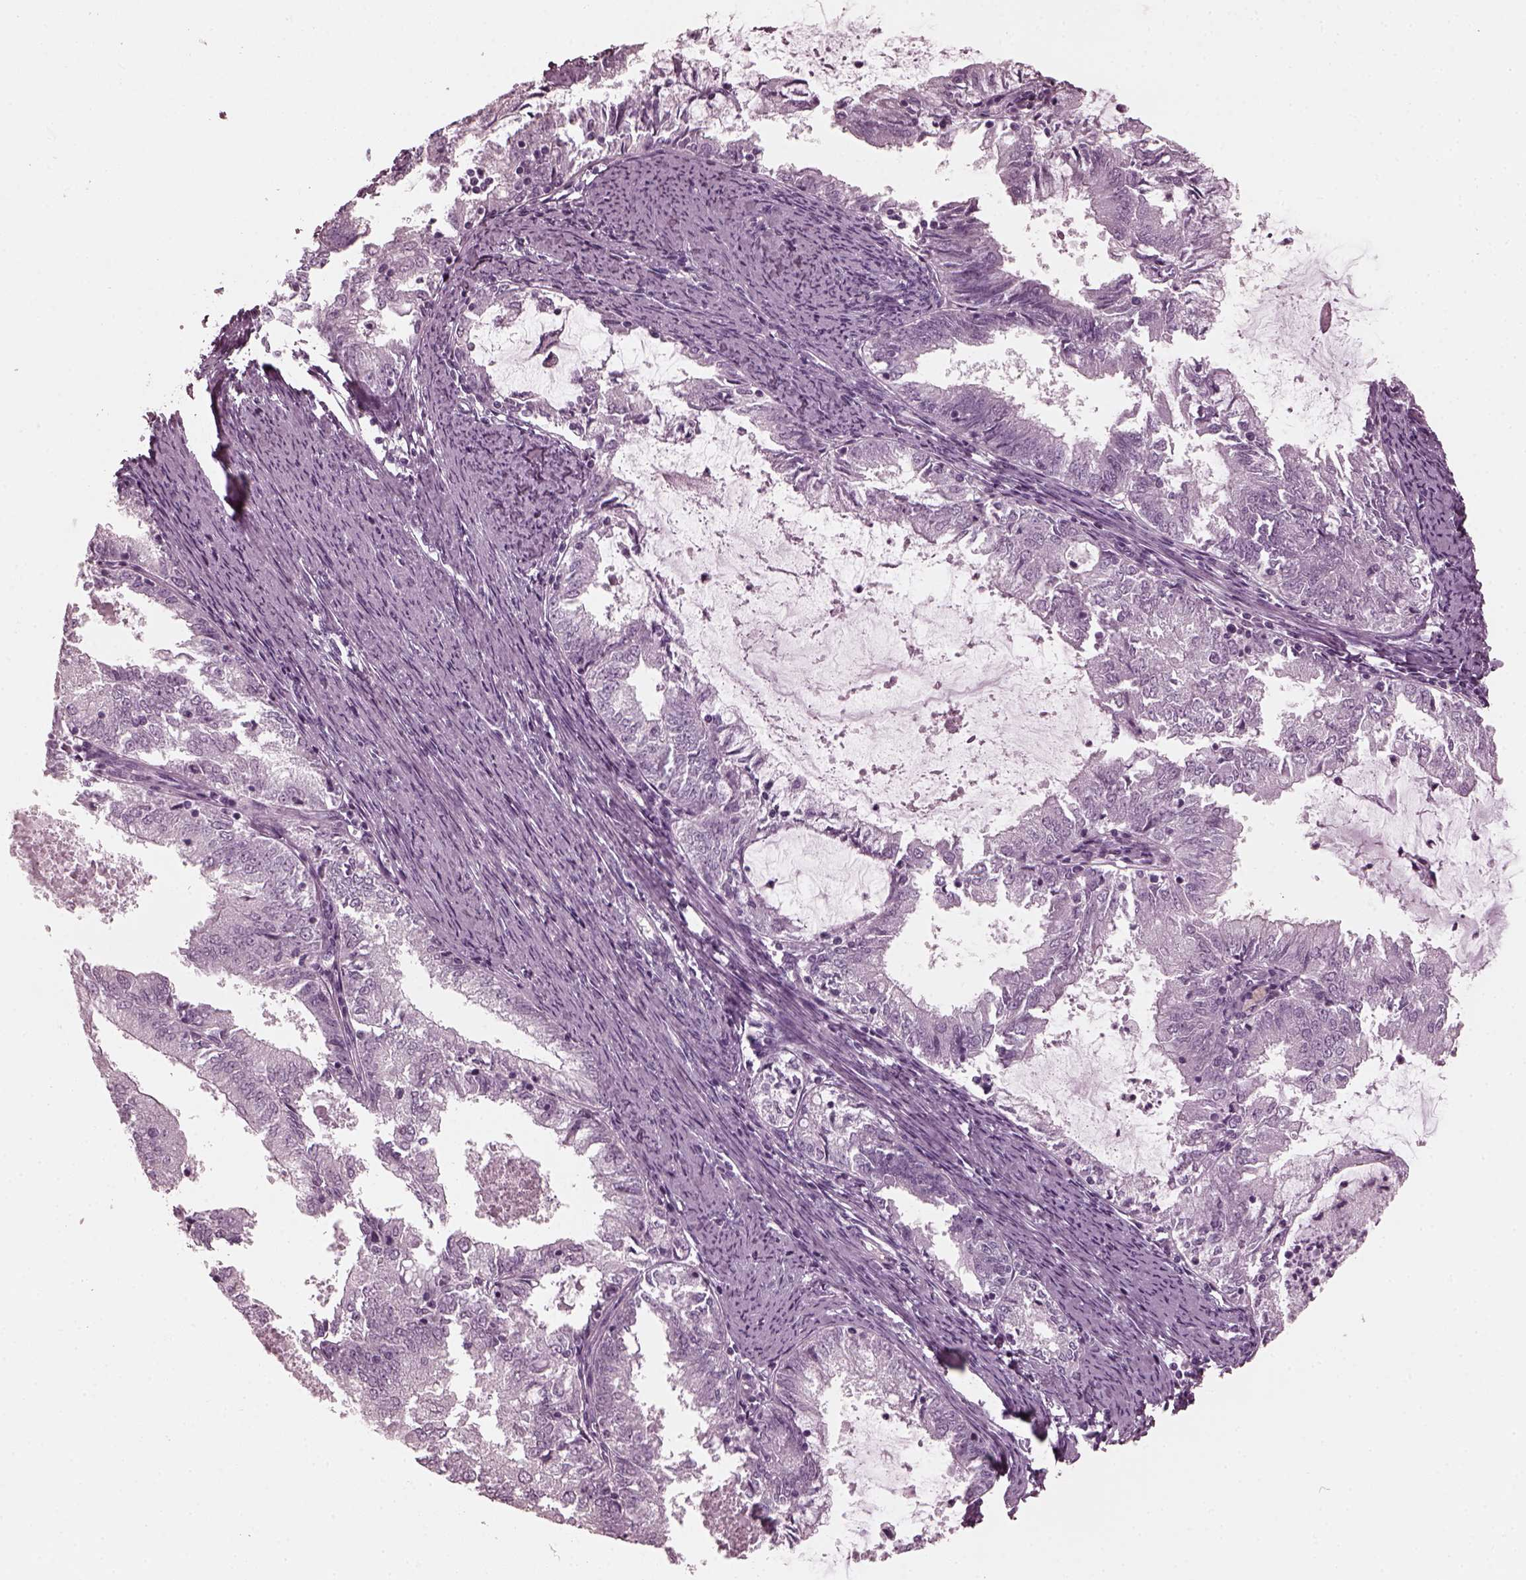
{"staining": {"intensity": "negative", "quantity": "none", "location": "none"}, "tissue": "endometrial cancer", "cell_type": "Tumor cells", "image_type": "cancer", "snomed": [{"axis": "morphology", "description": "Adenocarcinoma, NOS"}, {"axis": "topography", "description": "Endometrium"}], "caption": "Tumor cells show no significant staining in adenocarcinoma (endometrial). Brightfield microscopy of immunohistochemistry stained with DAB (brown) and hematoxylin (blue), captured at high magnification.", "gene": "GRM6", "patient": {"sex": "female", "age": 57}}